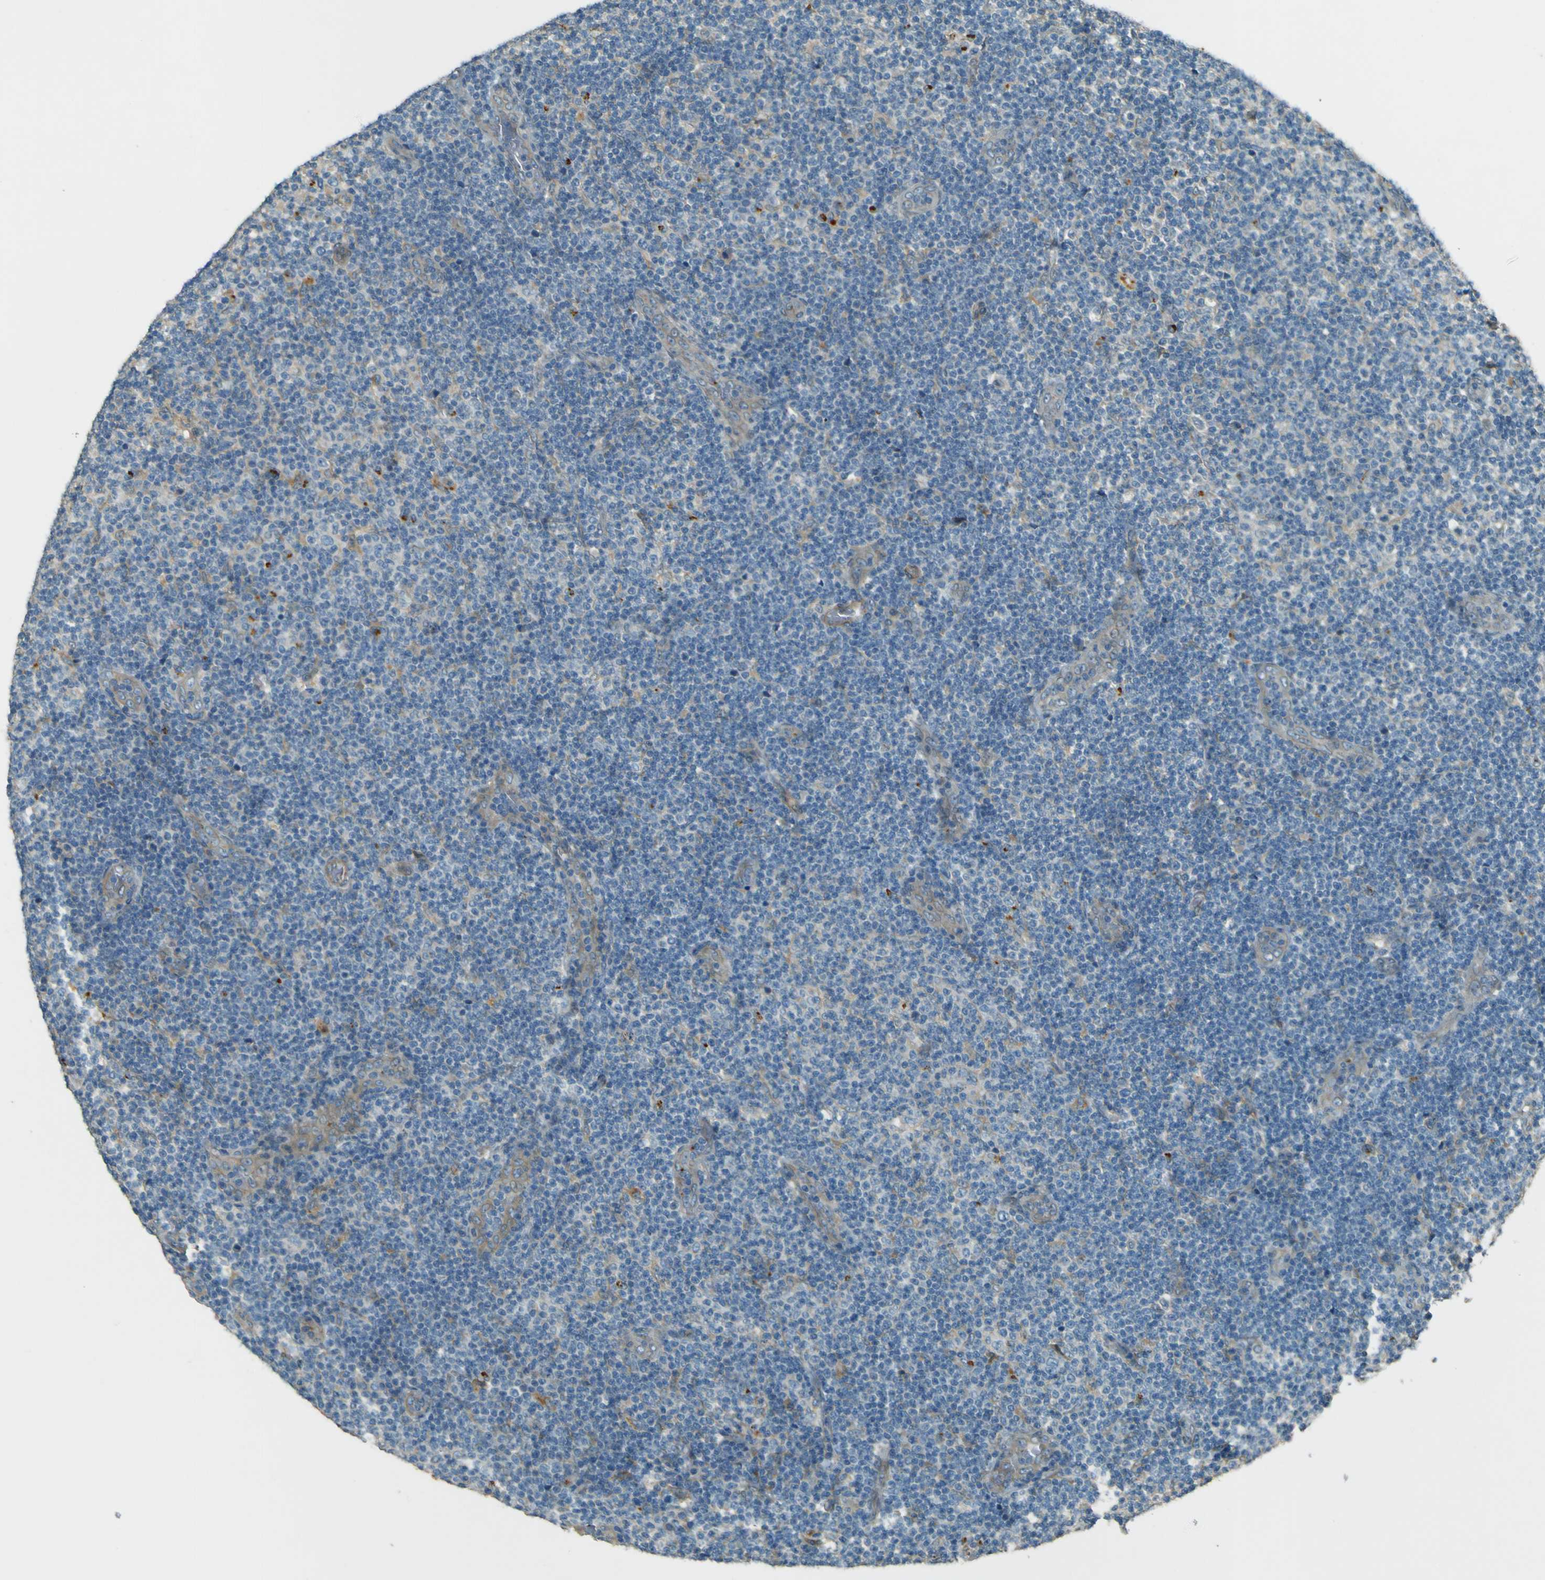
{"staining": {"intensity": "negative", "quantity": "none", "location": "none"}, "tissue": "lymphoma", "cell_type": "Tumor cells", "image_type": "cancer", "snomed": [{"axis": "morphology", "description": "Malignant lymphoma, non-Hodgkin's type, Low grade"}, {"axis": "topography", "description": "Lymph node"}], "caption": "High magnification brightfield microscopy of lymphoma stained with DAB (brown) and counterstained with hematoxylin (blue): tumor cells show no significant positivity.", "gene": "NEXN", "patient": {"sex": "male", "age": 83}}